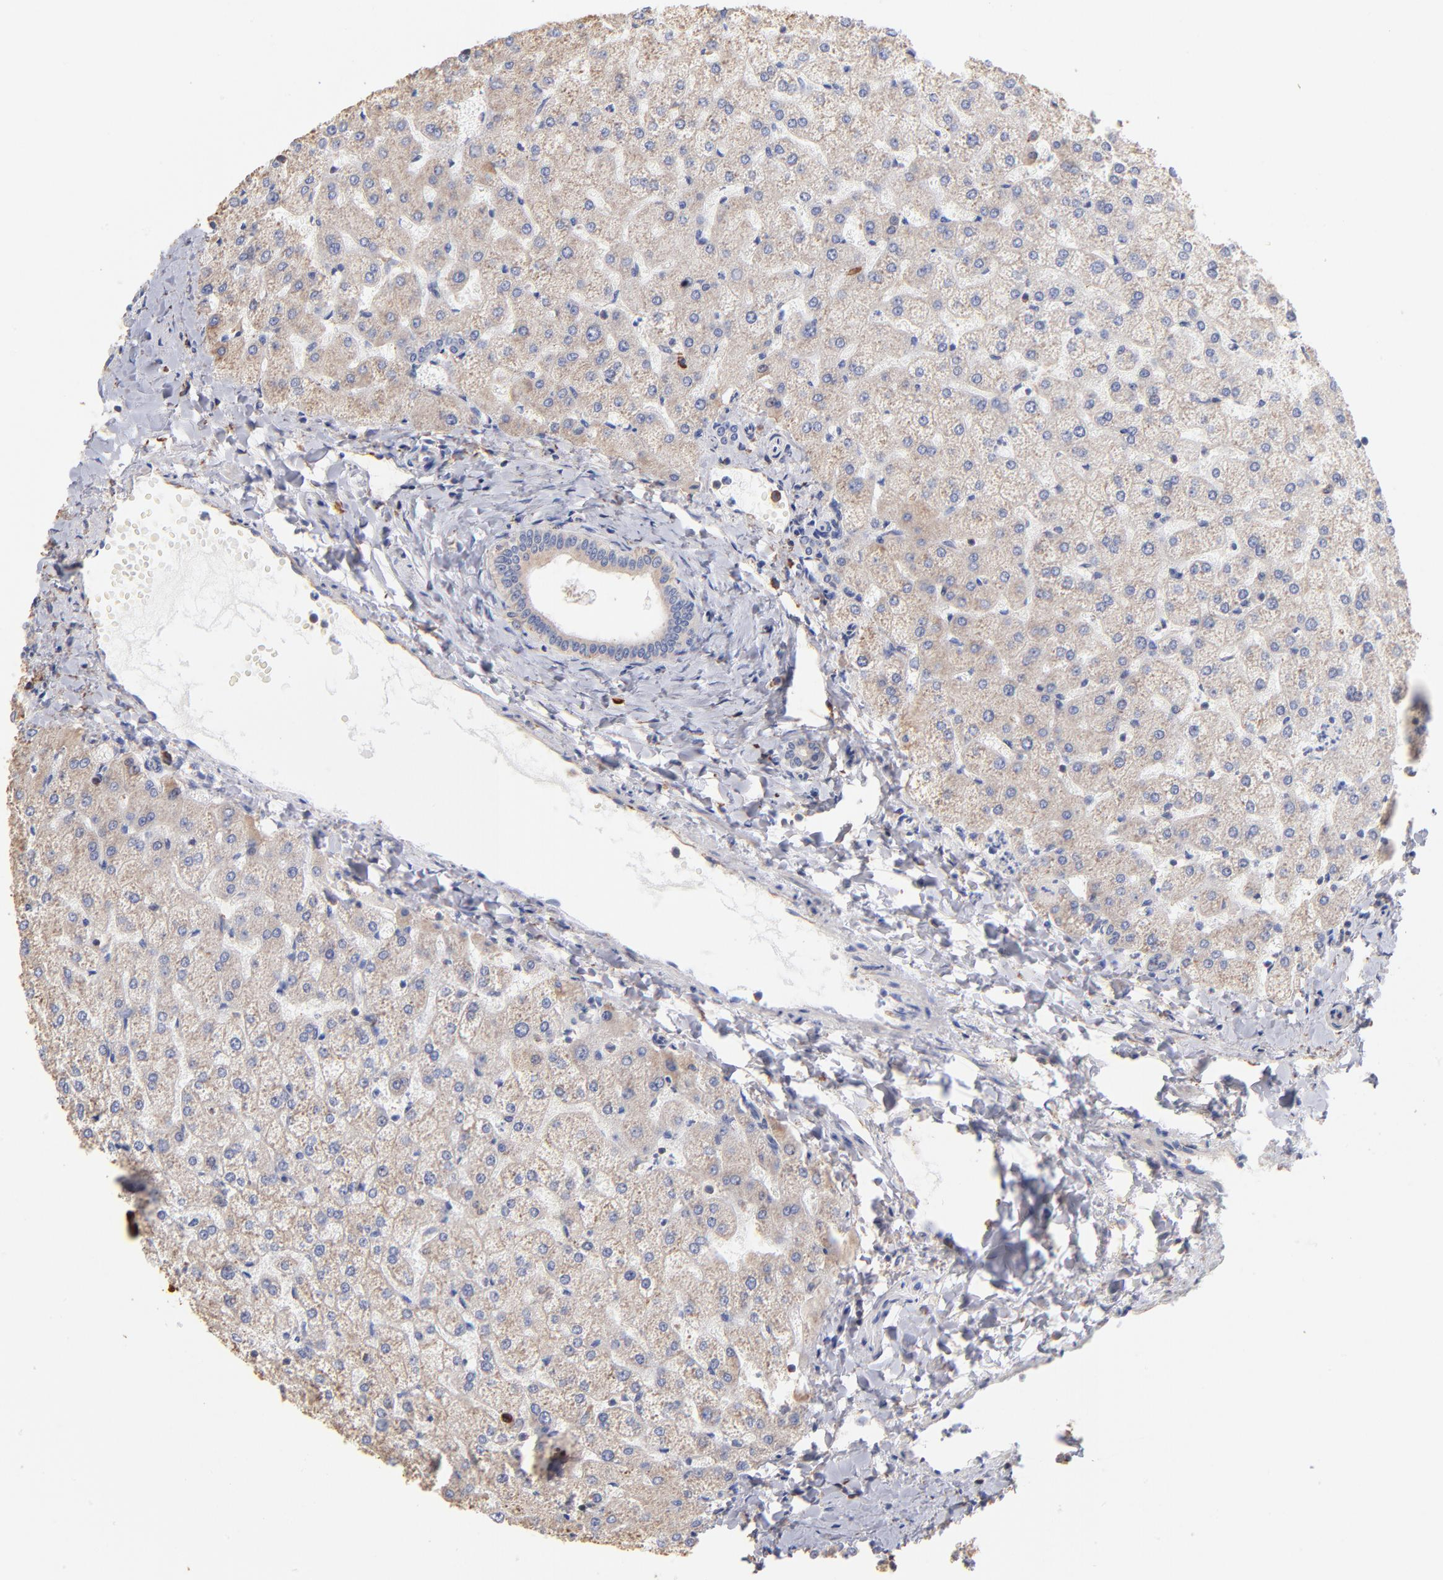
{"staining": {"intensity": "weak", "quantity": ">75%", "location": "cytoplasmic/membranous"}, "tissue": "liver", "cell_type": "Cholangiocytes", "image_type": "normal", "snomed": [{"axis": "morphology", "description": "Normal tissue, NOS"}, {"axis": "topography", "description": "Liver"}], "caption": "This image reveals immunohistochemistry (IHC) staining of benign liver, with low weak cytoplasmic/membranous positivity in about >75% of cholangiocytes.", "gene": "RPL9", "patient": {"sex": "female", "age": 32}}